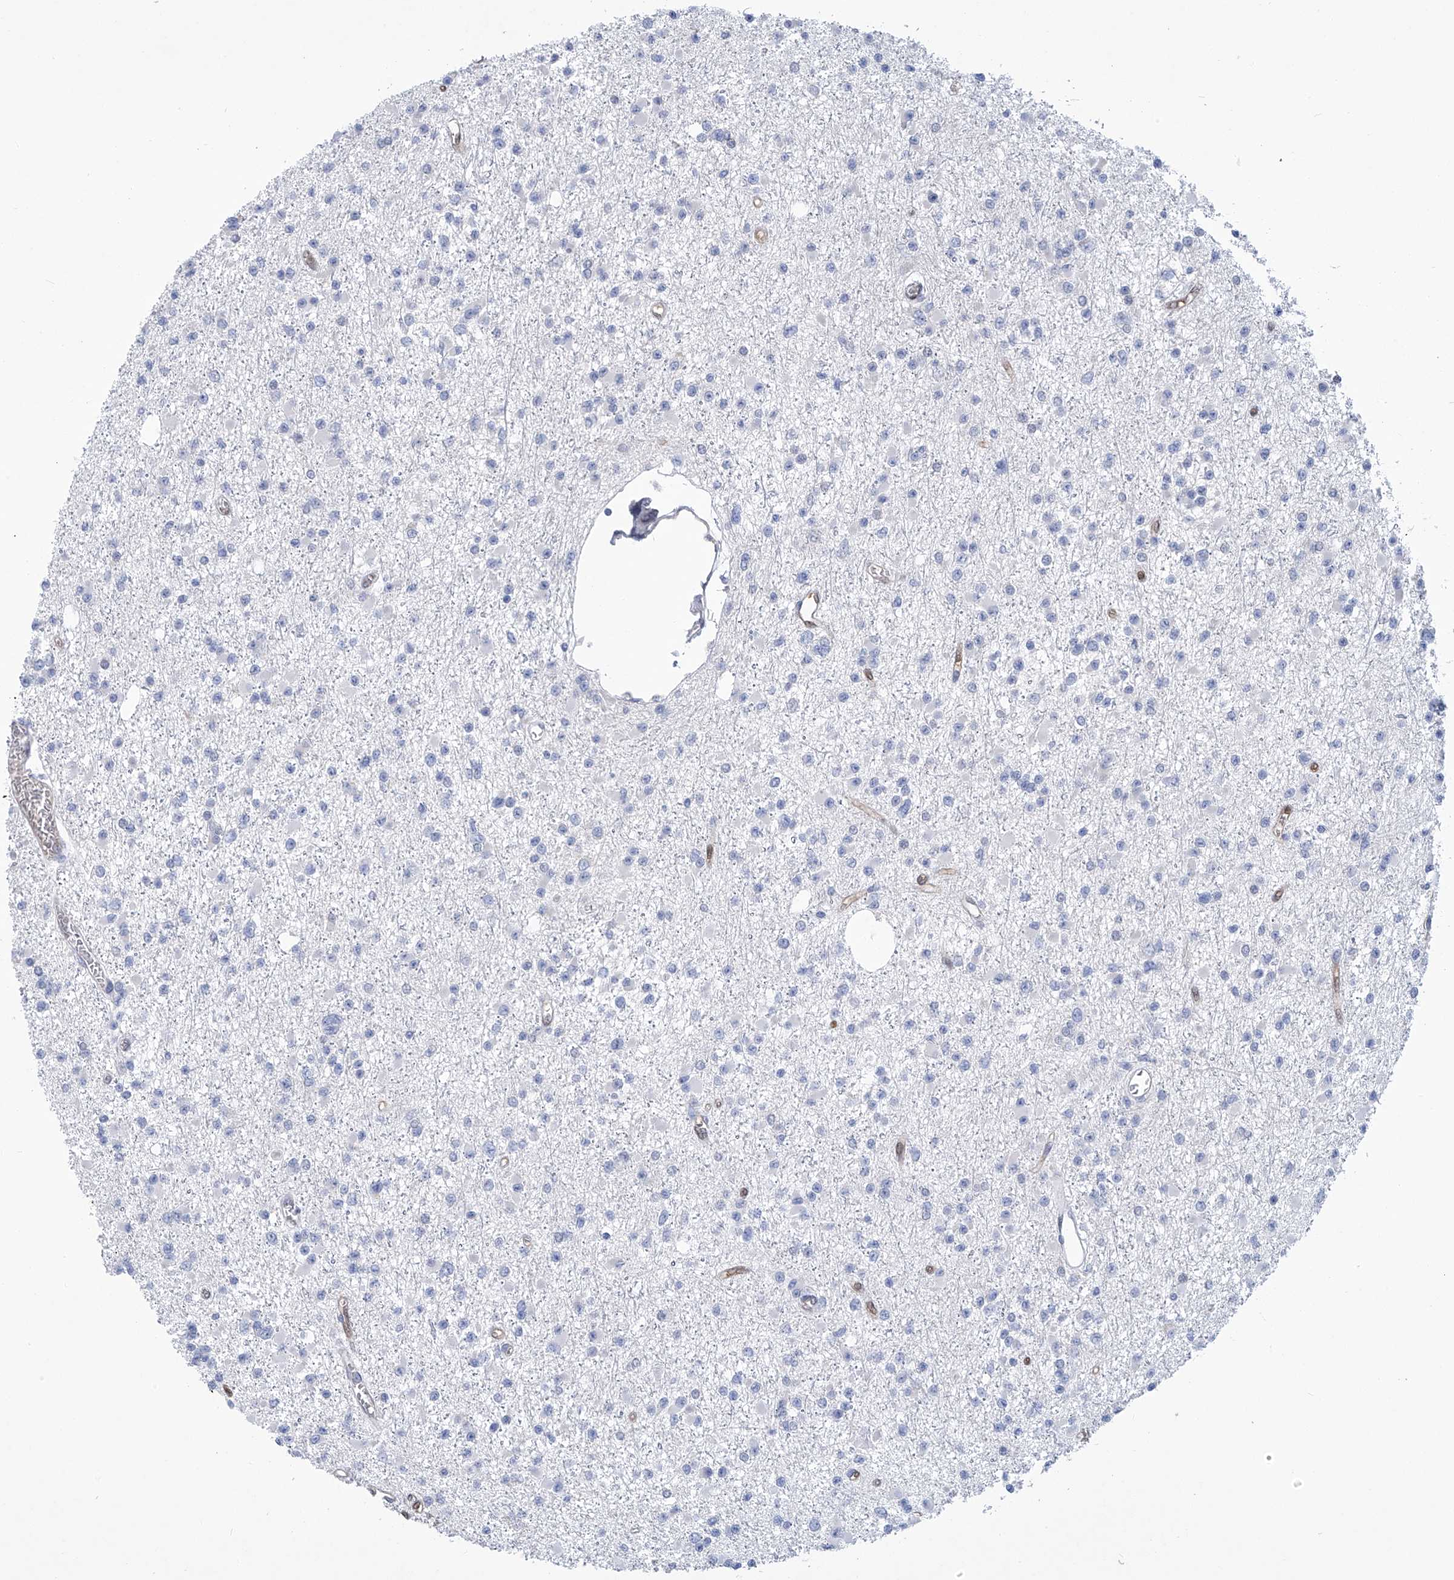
{"staining": {"intensity": "negative", "quantity": "none", "location": "none"}, "tissue": "glioma", "cell_type": "Tumor cells", "image_type": "cancer", "snomed": [{"axis": "morphology", "description": "Glioma, malignant, Low grade"}, {"axis": "topography", "description": "Brain"}], "caption": "High power microscopy histopathology image of an IHC histopathology image of glioma, revealing no significant staining in tumor cells.", "gene": "PHF20", "patient": {"sex": "female", "age": 22}}